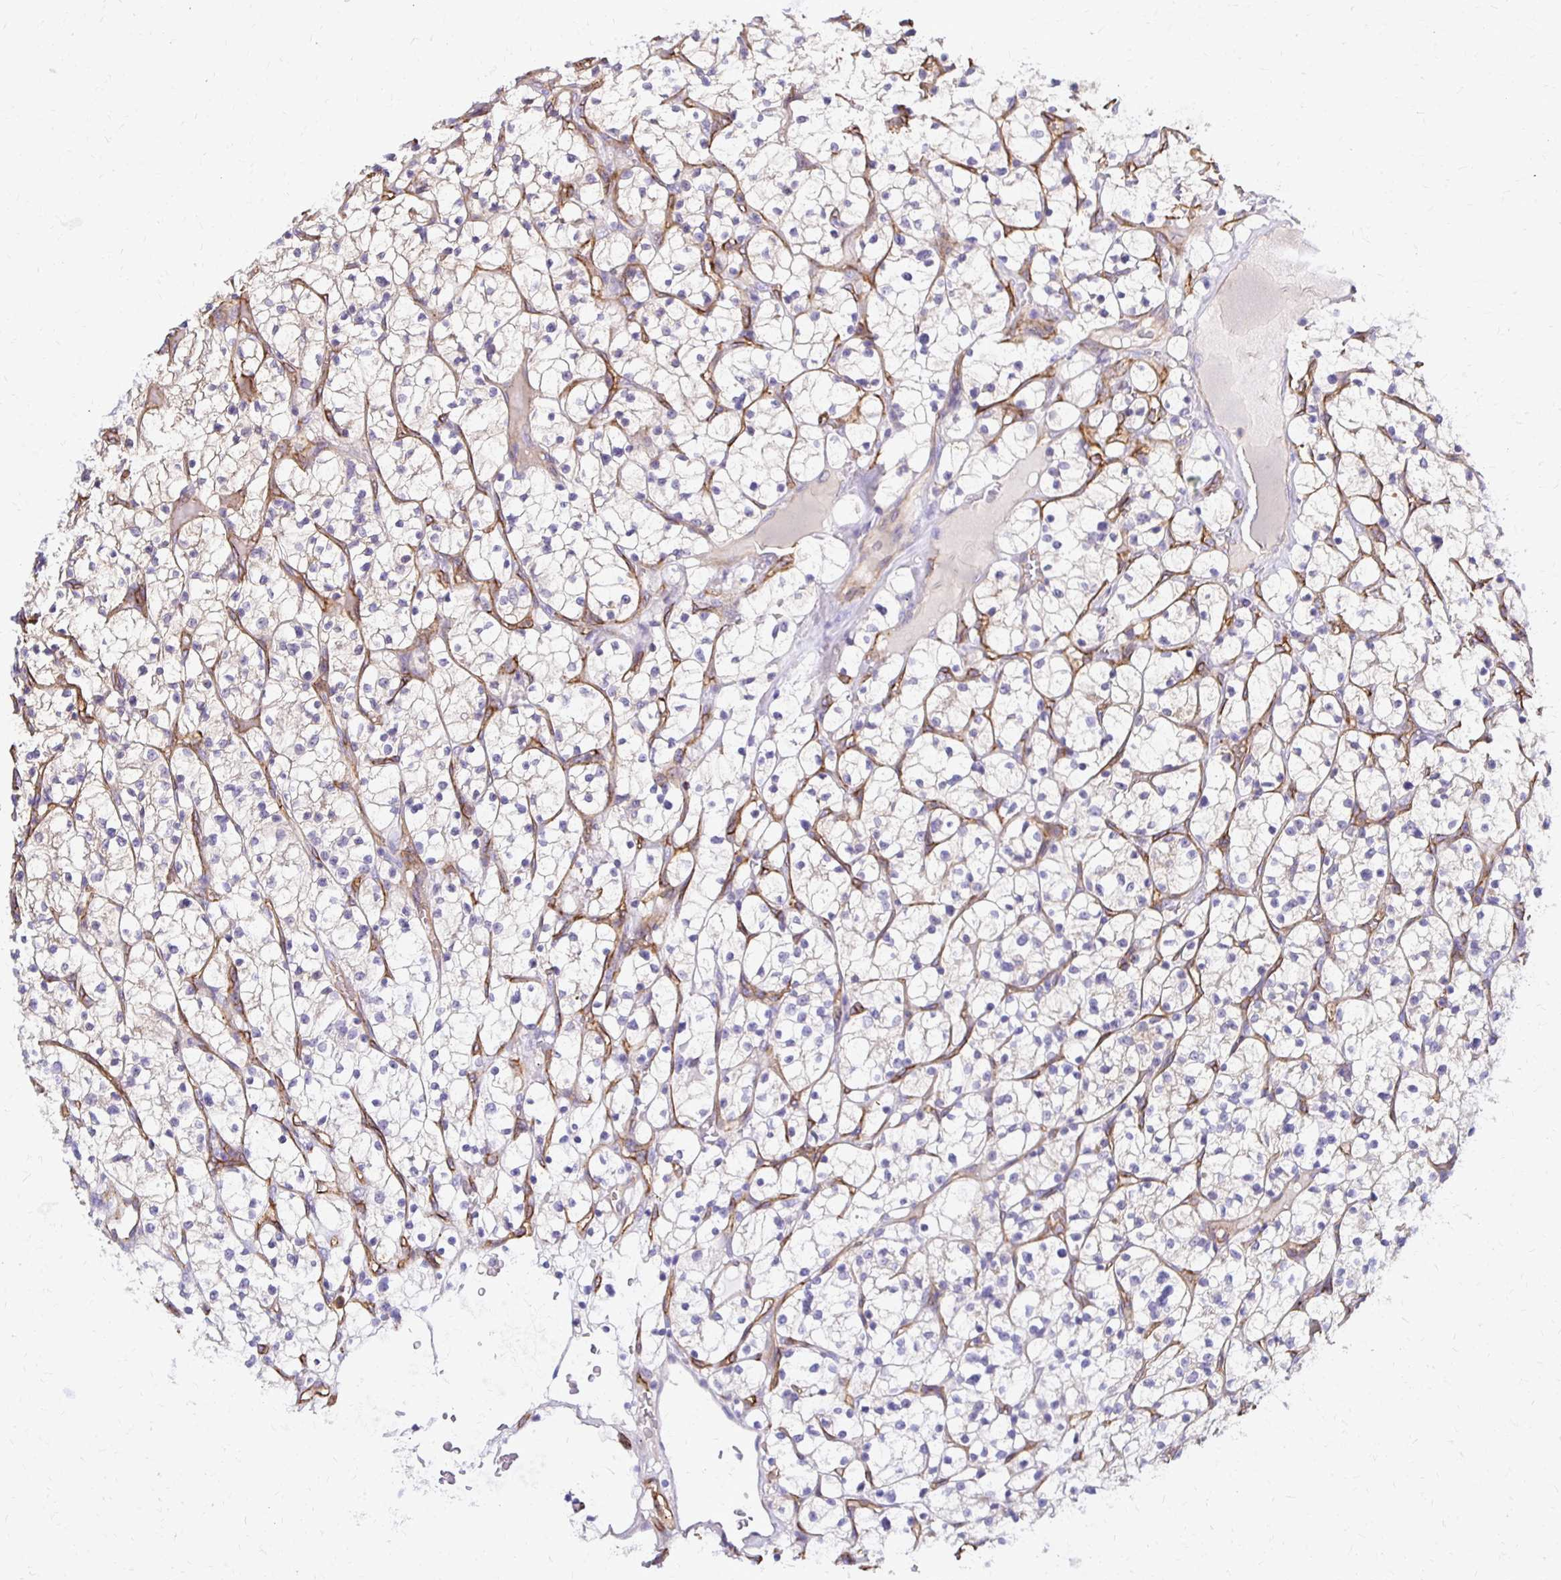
{"staining": {"intensity": "negative", "quantity": "none", "location": "none"}, "tissue": "renal cancer", "cell_type": "Tumor cells", "image_type": "cancer", "snomed": [{"axis": "morphology", "description": "Adenocarcinoma, NOS"}, {"axis": "topography", "description": "Kidney"}], "caption": "Immunohistochemical staining of human renal cancer reveals no significant expression in tumor cells. The staining is performed using DAB (3,3'-diaminobenzidine) brown chromogen with nuclei counter-stained in using hematoxylin.", "gene": "TTYH1", "patient": {"sex": "female", "age": 64}}